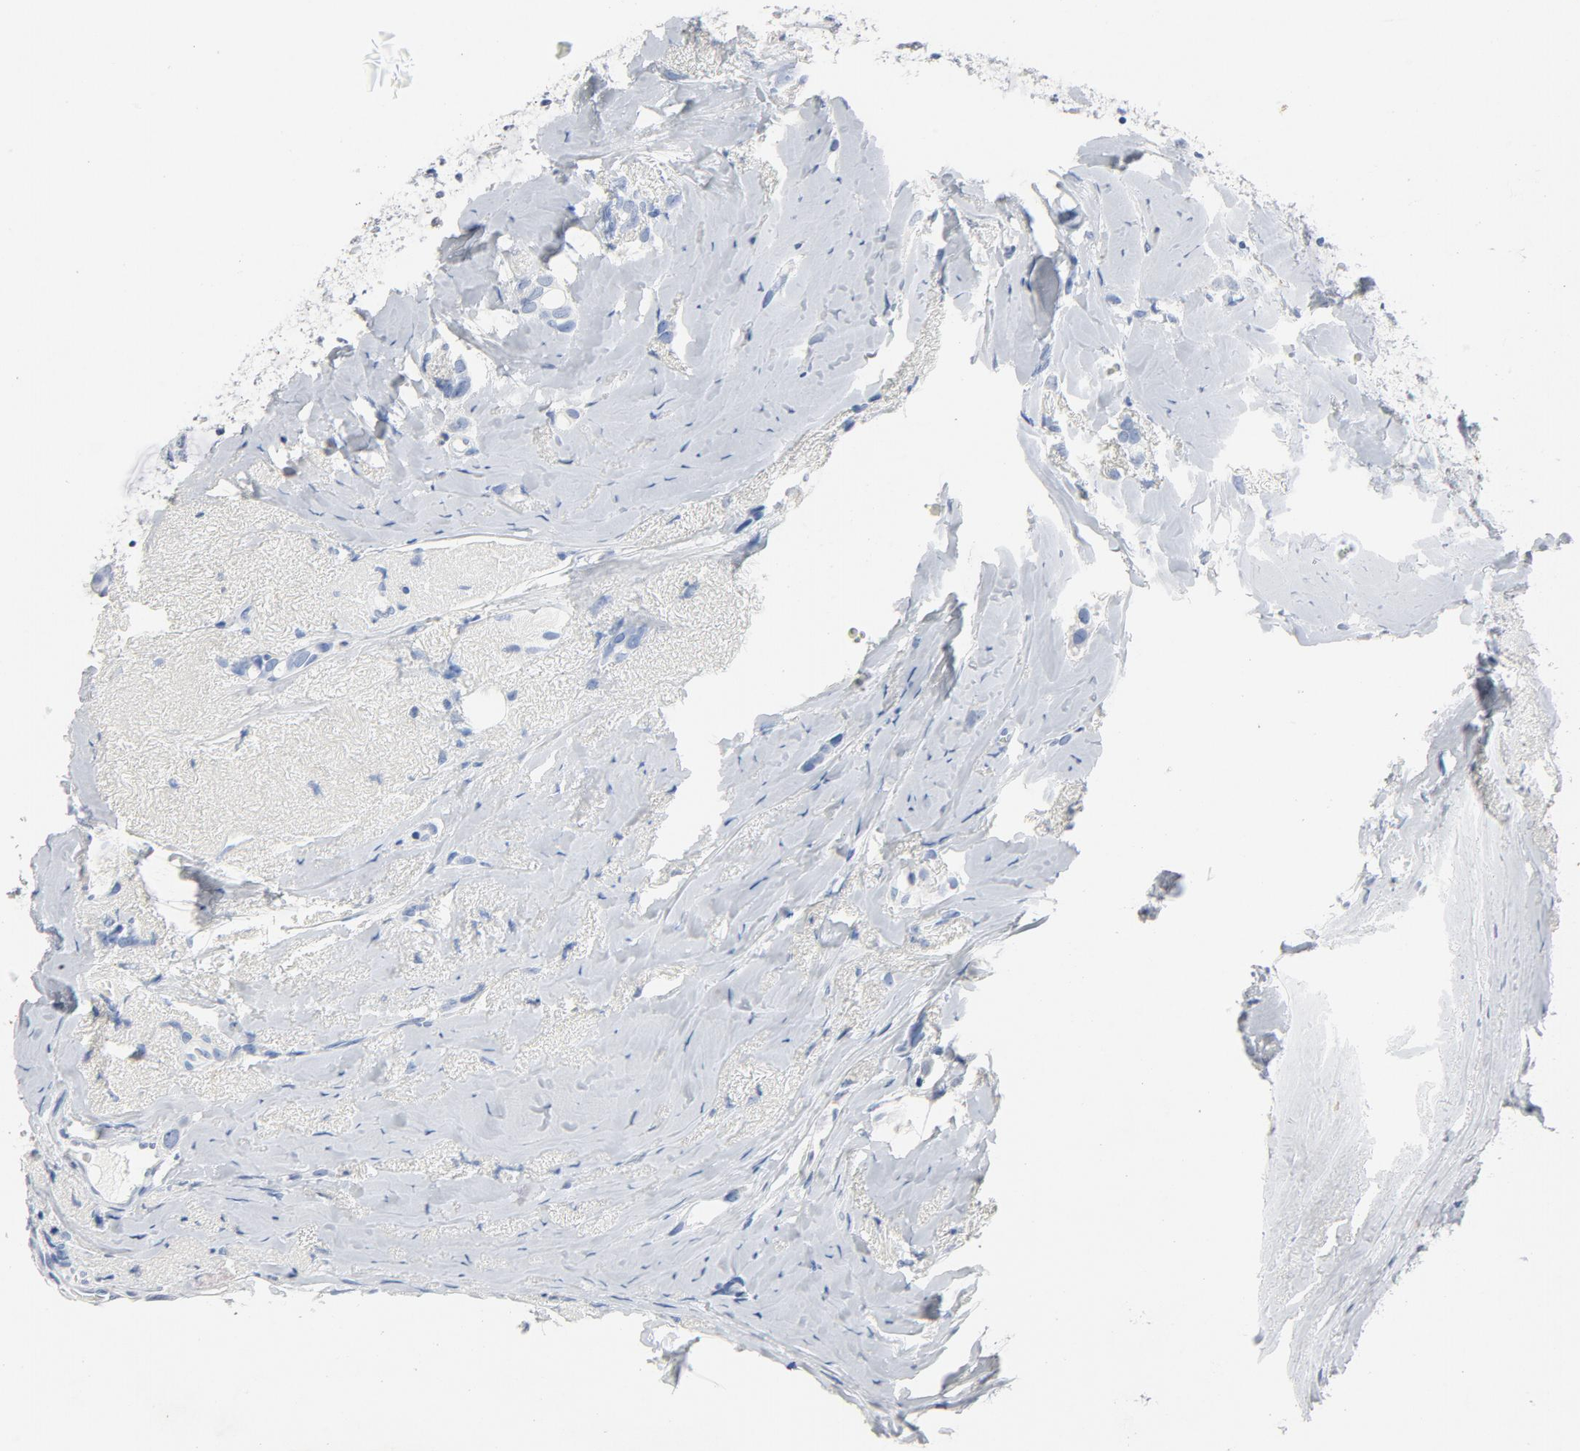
{"staining": {"intensity": "negative", "quantity": "none", "location": "none"}, "tissue": "breast cancer", "cell_type": "Tumor cells", "image_type": "cancer", "snomed": [{"axis": "morphology", "description": "Duct carcinoma"}, {"axis": "topography", "description": "Breast"}], "caption": "Breast invasive ductal carcinoma was stained to show a protein in brown. There is no significant staining in tumor cells. (Brightfield microscopy of DAB immunohistochemistry at high magnification).", "gene": "PTPRB", "patient": {"sex": "female", "age": 54}}